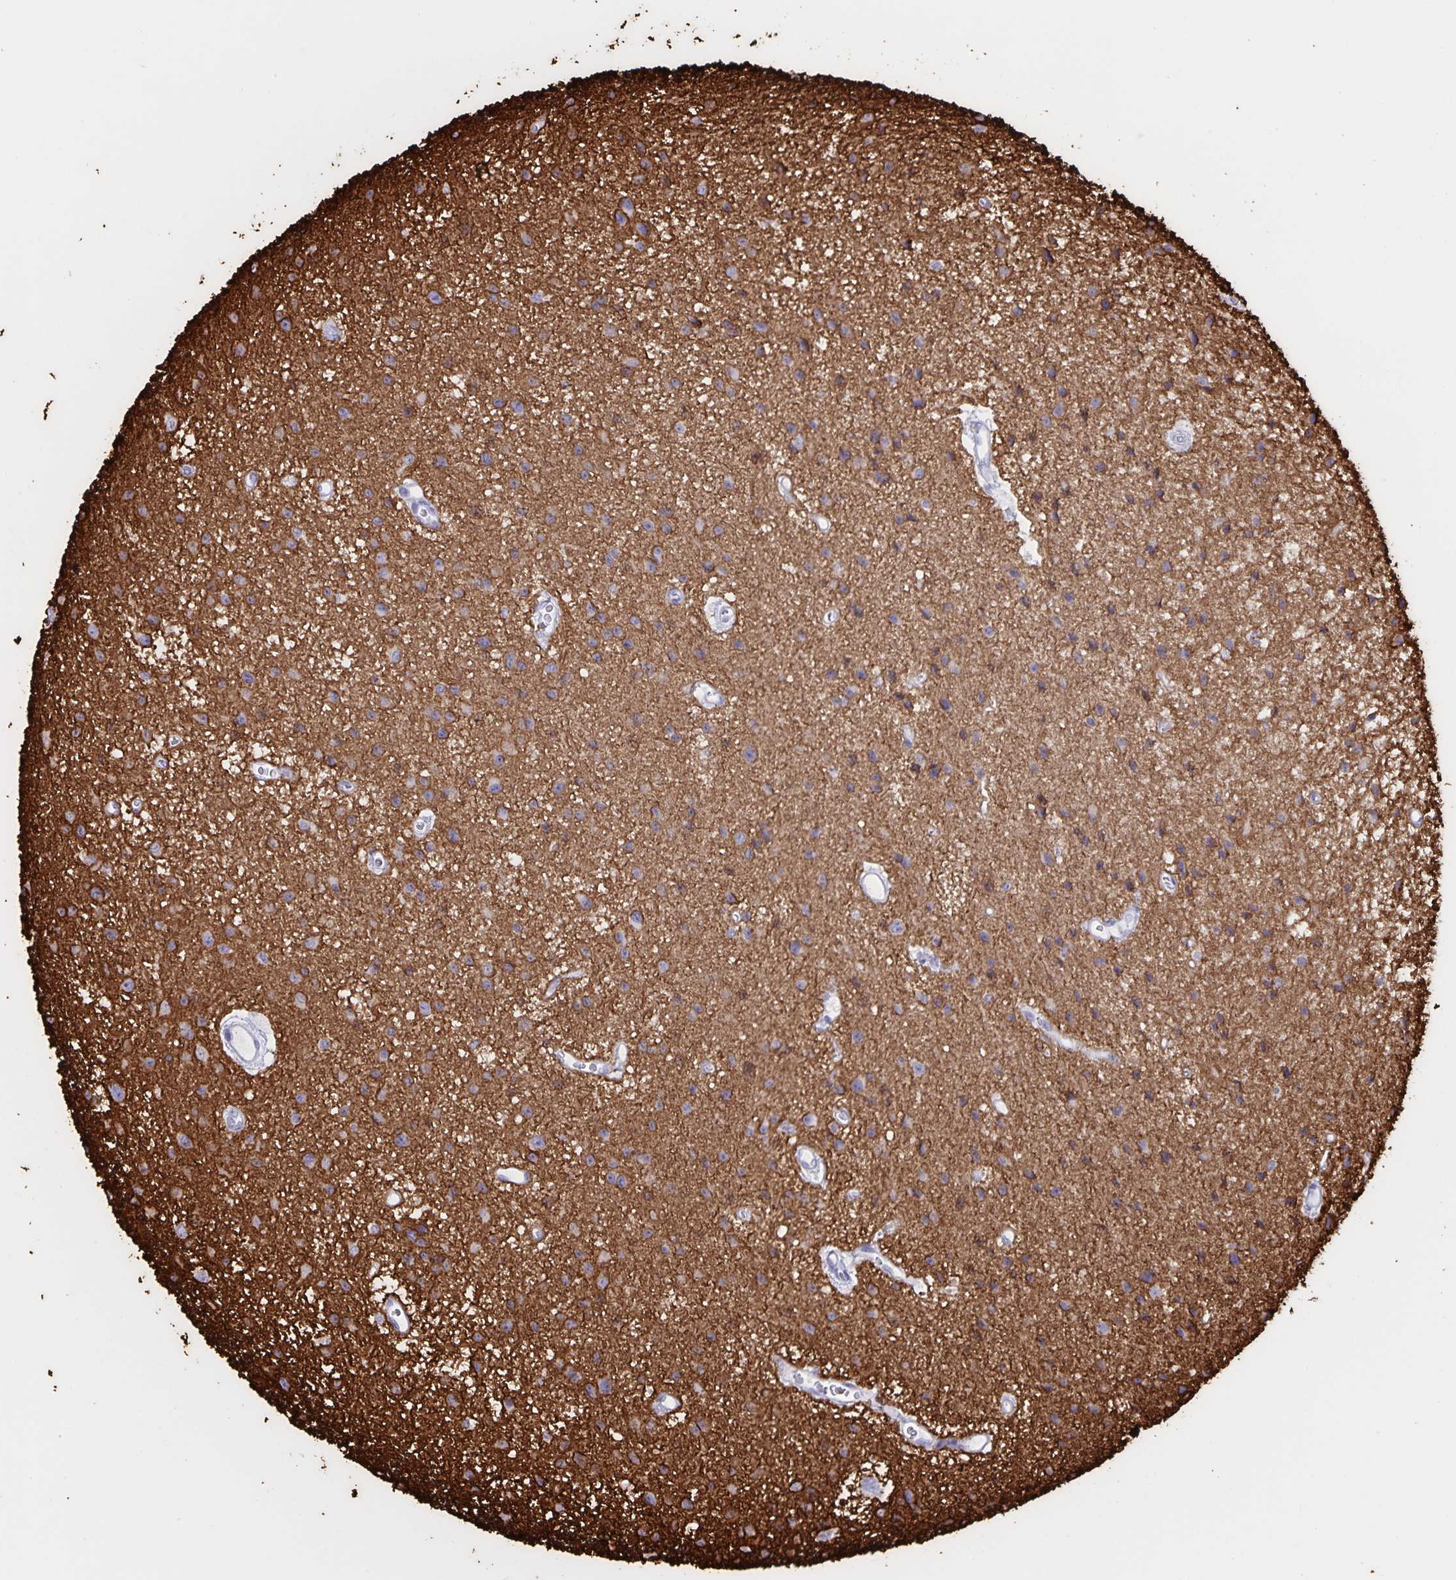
{"staining": {"intensity": "negative", "quantity": "none", "location": "none"}, "tissue": "glioma", "cell_type": "Tumor cells", "image_type": "cancer", "snomed": [{"axis": "morphology", "description": "Glioma, malignant, Low grade"}, {"axis": "topography", "description": "Brain"}], "caption": "Immunohistochemistry (IHC) micrograph of human malignant glioma (low-grade) stained for a protein (brown), which reveals no positivity in tumor cells. (Immunohistochemistry, brightfield microscopy, high magnification).", "gene": "AQP4", "patient": {"sex": "male", "age": 43}}